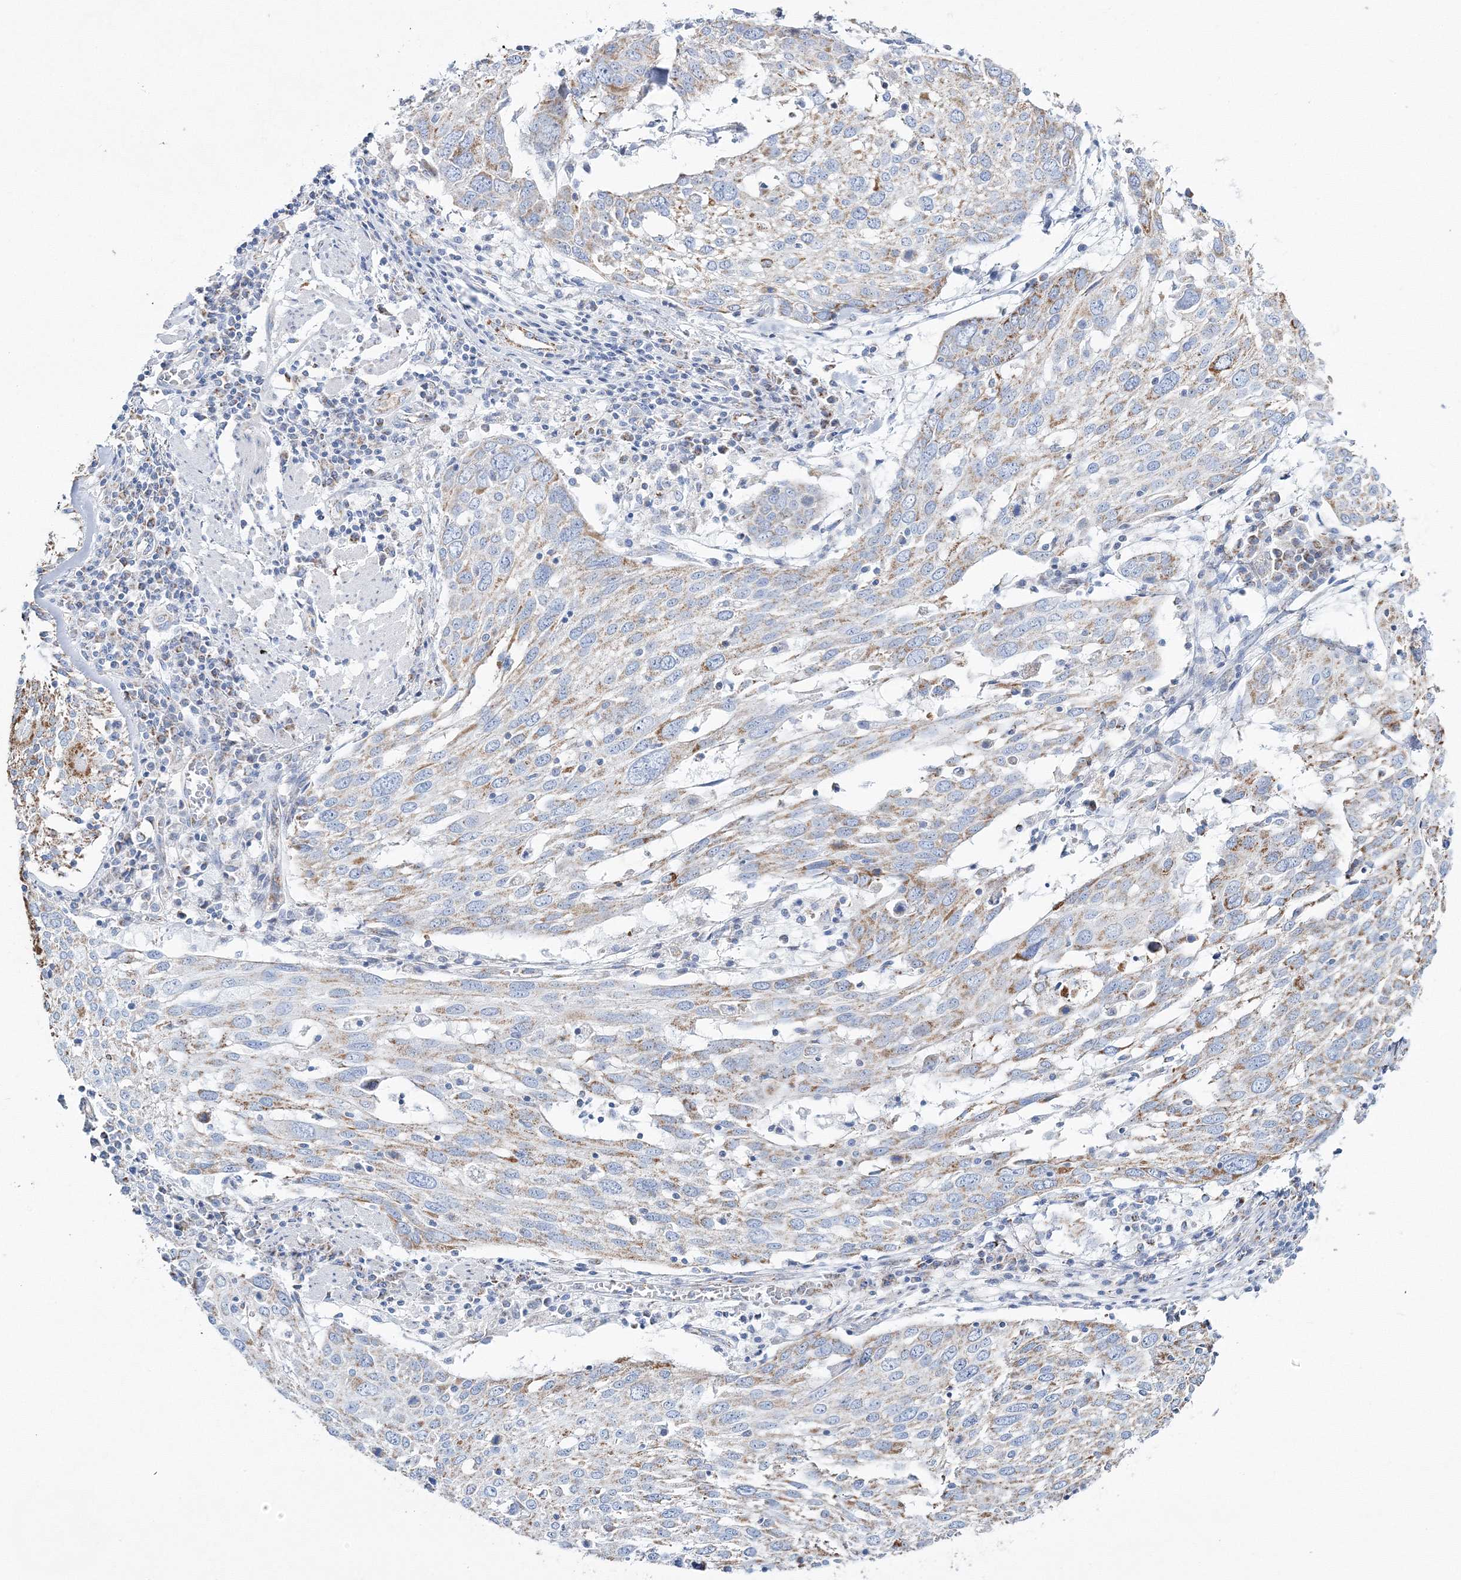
{"staining": {"intensity": "moderate", "quantity": "25%-75%", "location": "cytoplasmic/membranous"}, "tissue": "lung cancer", "cell_type": "Tumor cells", "image_type": "cancer", "snomed": [{"axis": "morphology", "description": "Squamous cell carcinoma, NOS"}, {"axis": "topography", "description": "Lung"}], "caption": "Squamous cell carcinoma (lung) tissue displays moderate cytoplasmic/membranous positivity in about 25%-75% of tumor cells", "gene": "HIBCH", "patient": {"sex": "male", "age": 65}}